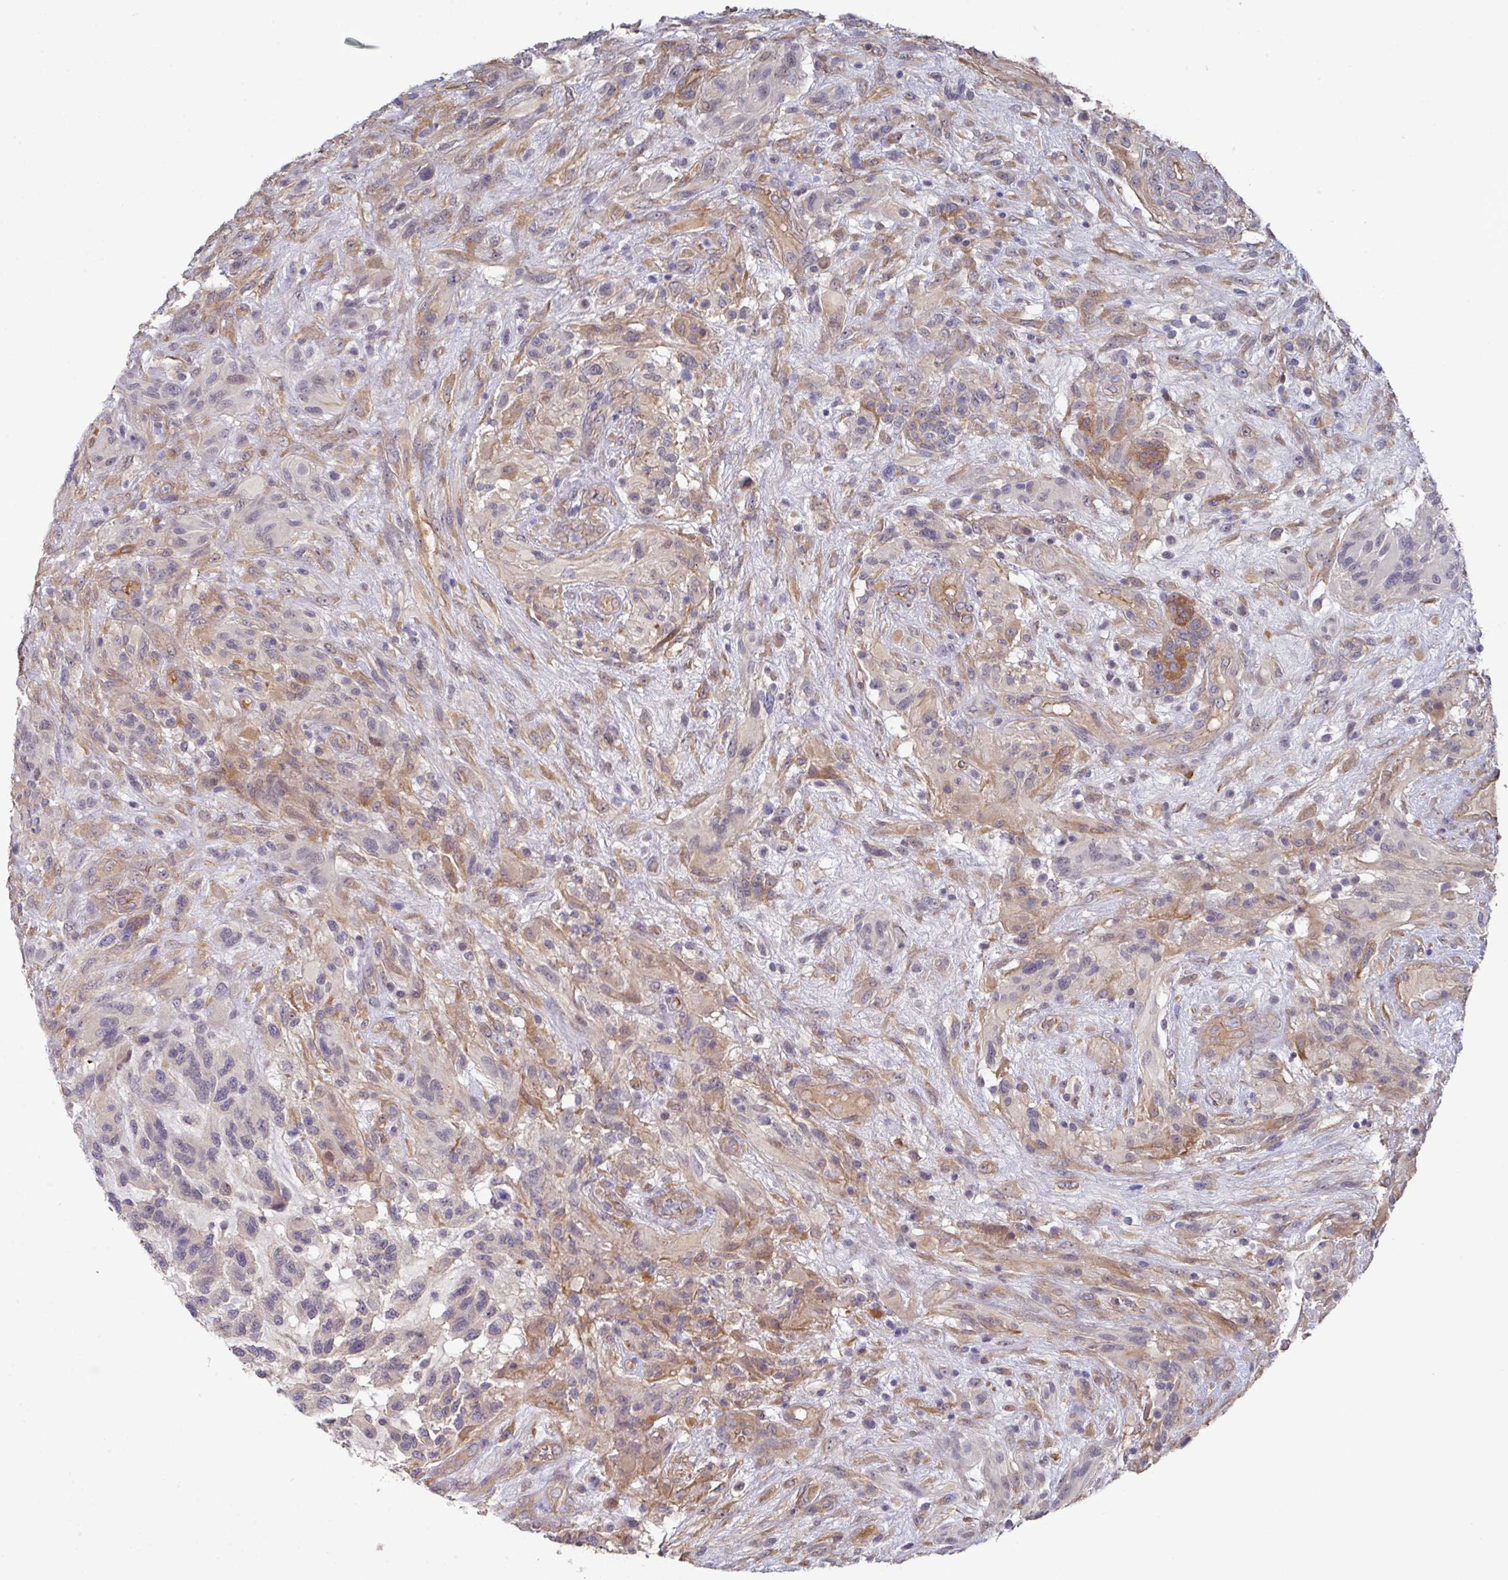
{"staining": {"intensity": "negative", "quantity": "none", "location": "none"}, "tissue": "glioma", "cell_type": "Tumor cells", "image_type": "cancer", "snomed": [{"axis": "morphology", "description": "Glioma, malignant, High grade"}, {"axis": "topography", "description": "Brain"}], "caption": "Tumor cells show no significant protein expression in glioma.", "gene": "PRR5", "patient": {"sex": "male", "age": 61}}